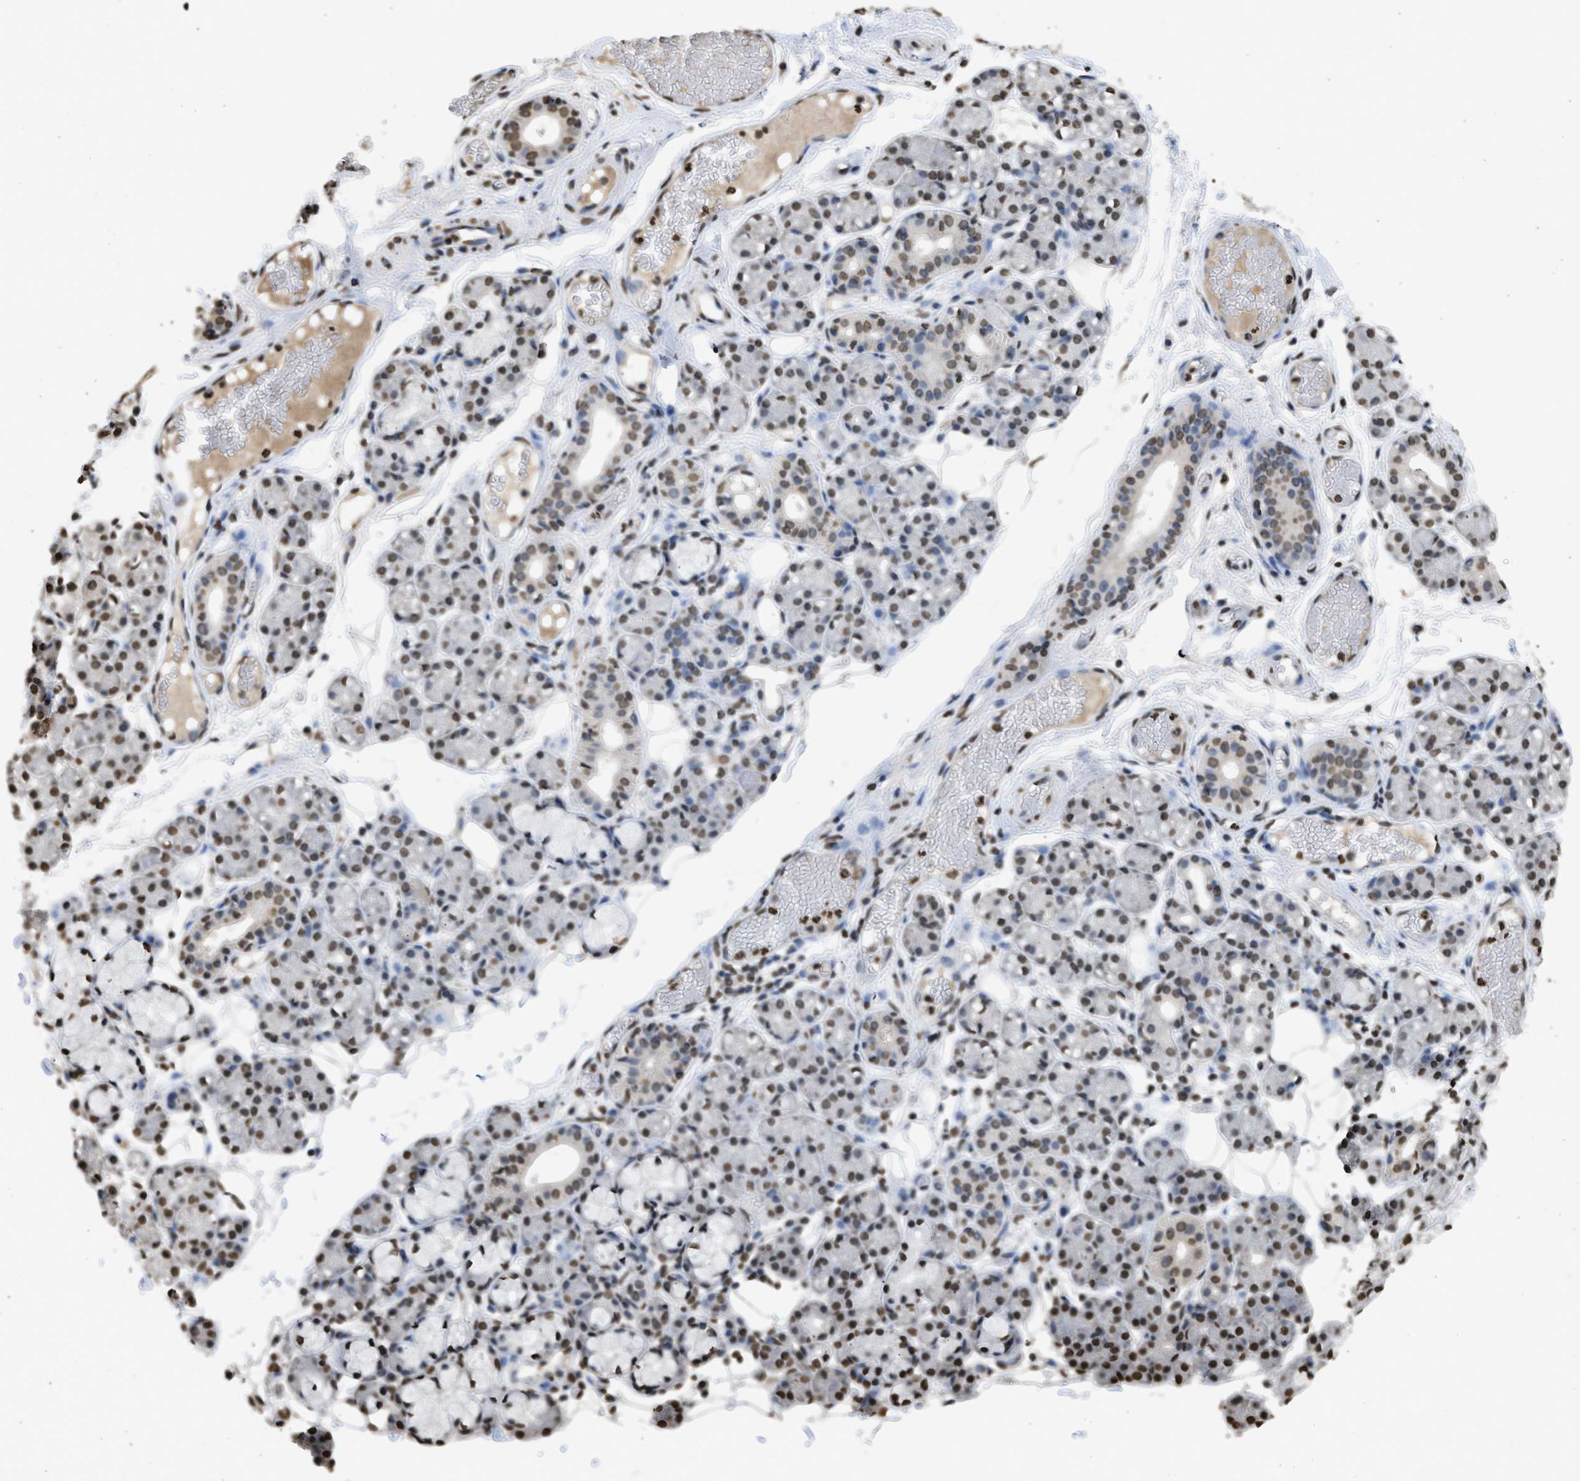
{"staining": {"intensity": "strong", "quantity": ">75%", "location": "nuclear"}, "tissue": "salivary gland", "cell_type": "Glandular cells", "image_type": "normal", "snomed": [{"axis": "morphology", "description": "Normal tissue, NOS"}, {"axis": "topography", "description": "Salivary gland"}], "caption": "Protein staining of normal salivary gland reveals strong nuclear positivity in approximately >75% of glandular cells.", "gene": "RRAGC", "patient": {"sex": "male", "age": 63}}